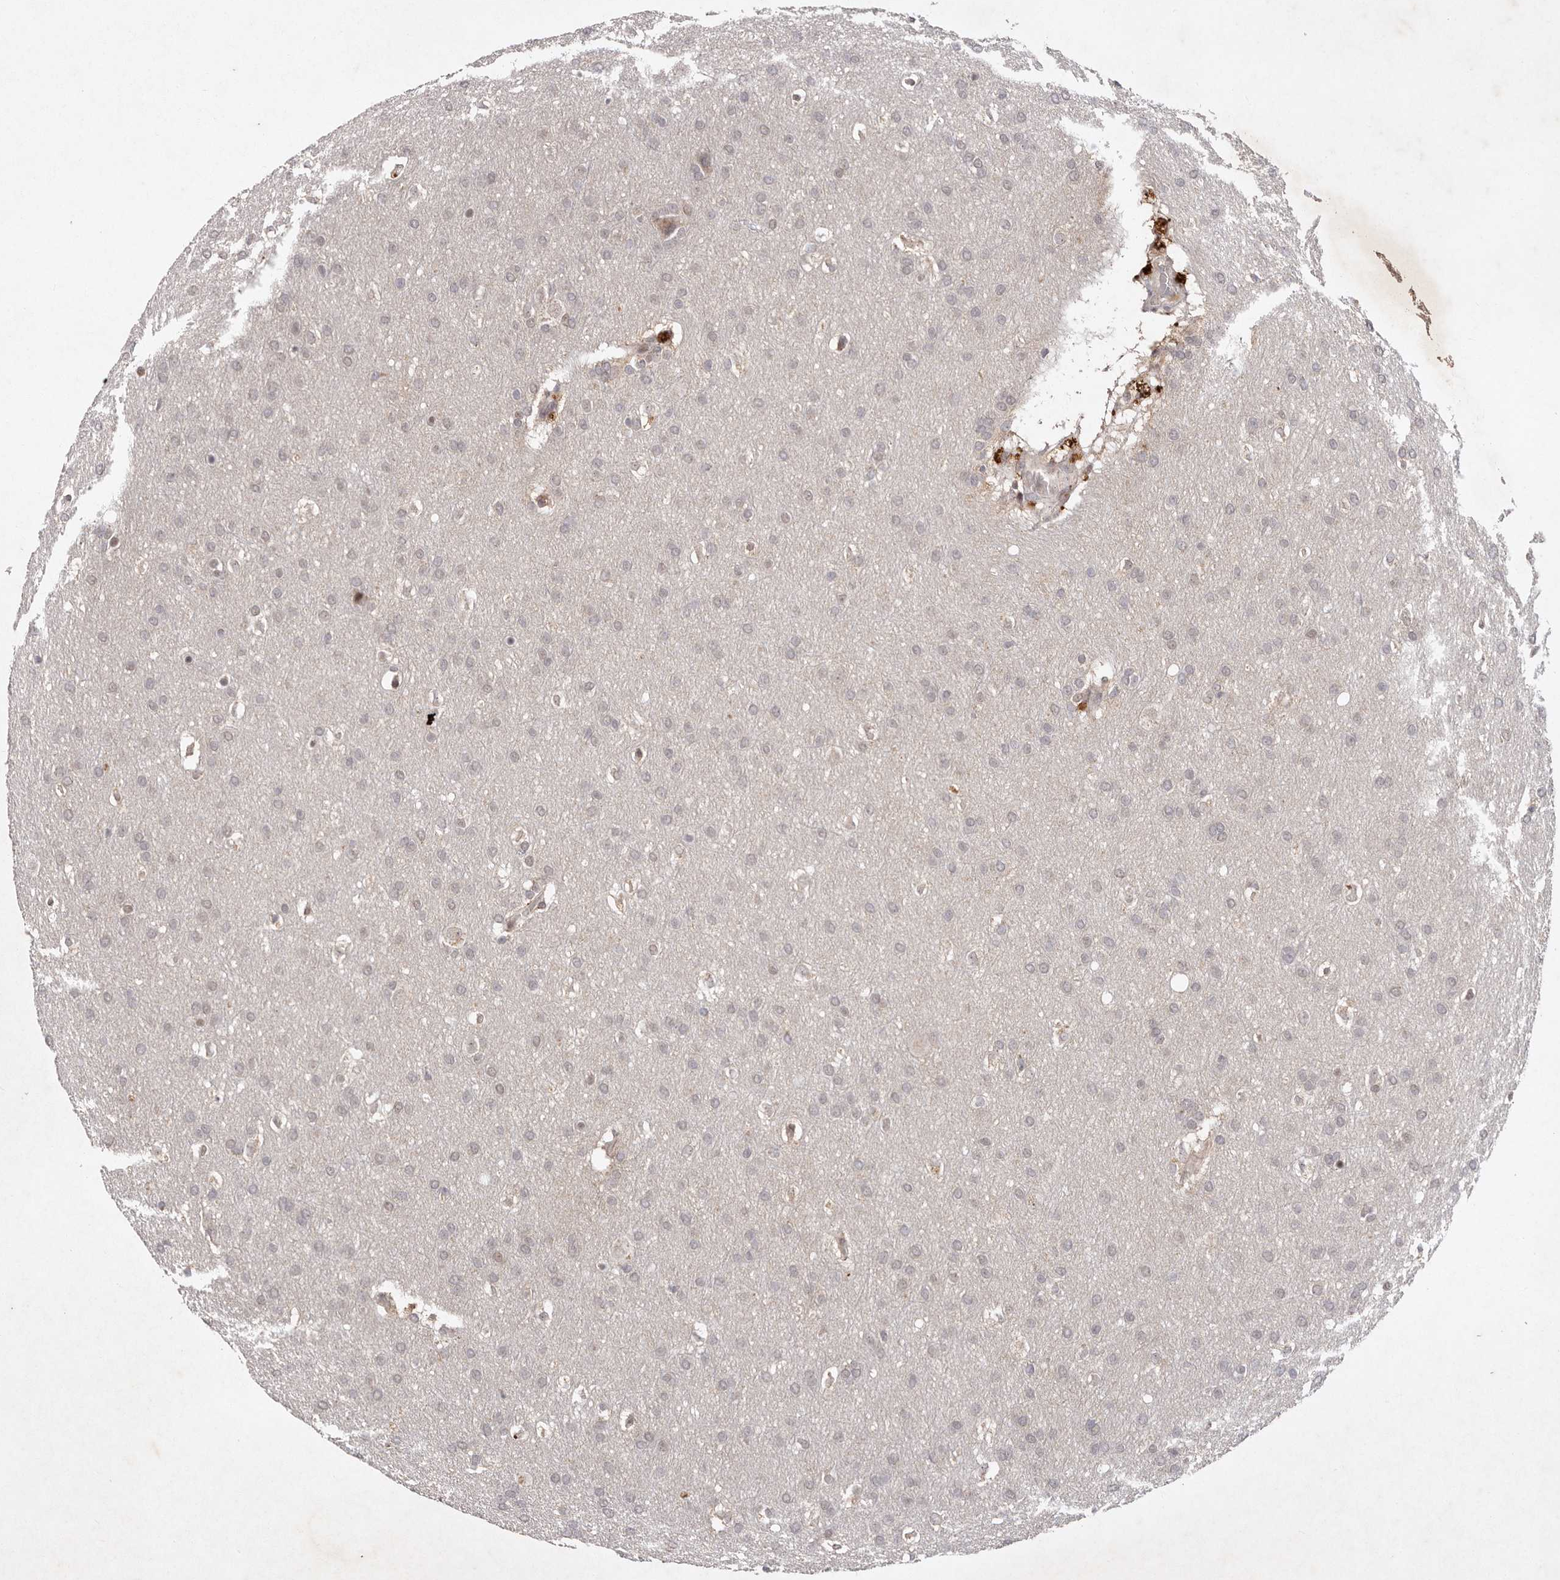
{"staining": {"intensity": "negative", "quantity": "none", "location": "none"}, "tissue": "glioma", "cell_type": "Tumor cells", "image_type": "cancer", "snomed": [{"axis": "morphology", "description": "Glioma, malignant, Low grade"}, {"axis": "topography", "description": "Brain"}], "caption": "Tumor cells are negative for protein expression in human malignant glioma (low-grade).", "gene": "KLF7", "patient": {"sex": "female", "age": 37}}